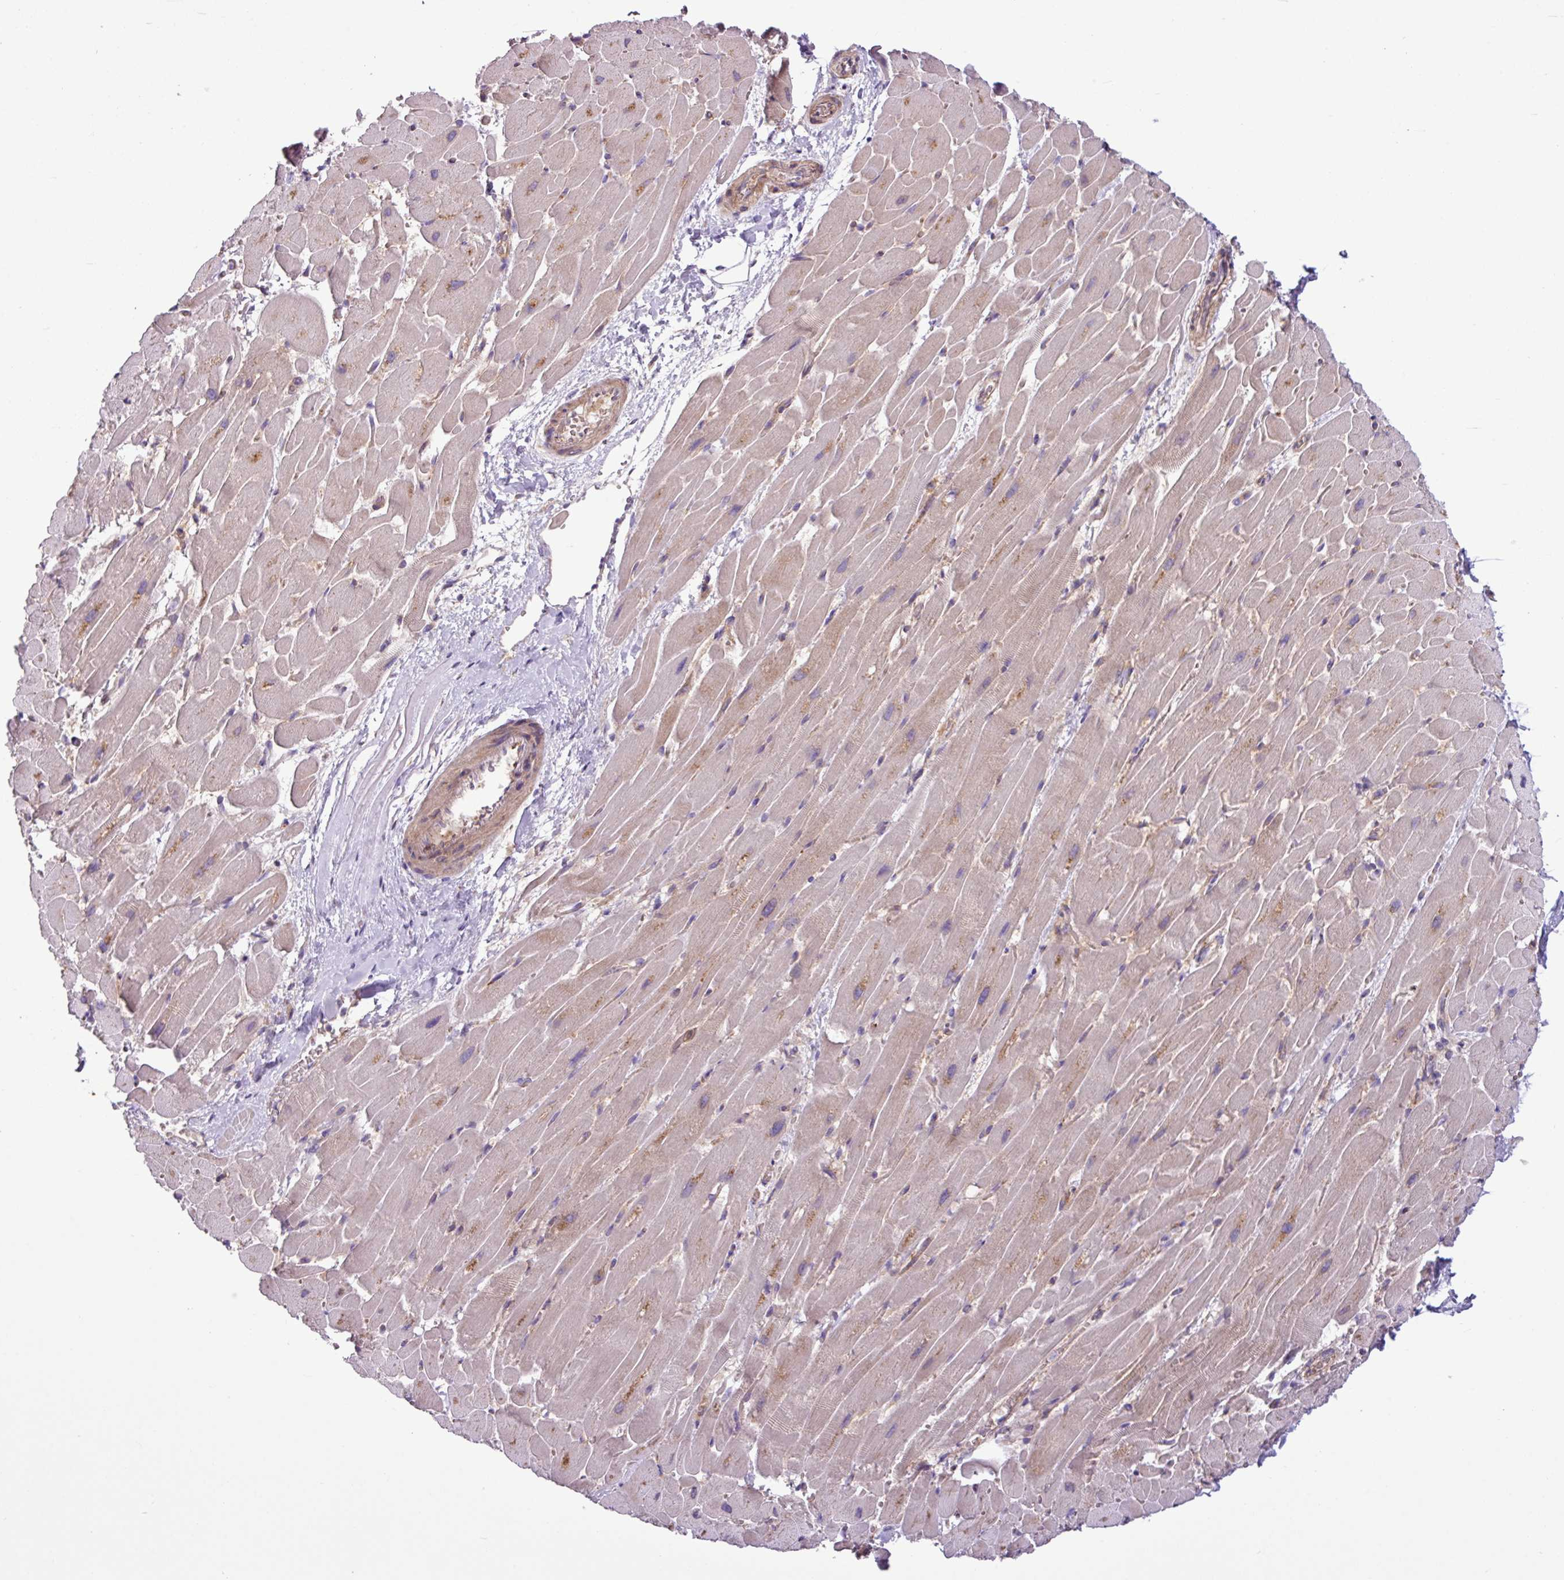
{"staining": {"intensity": "moderate", "quantity": "<25%", "location": "cytoplasmic/membranous"}, "tissue": "heart muscle", "cell_type": "Cardiomyocytes", "image_type": "normal", "snomed": [{"axis": "morphology", "description": "Normal tissue, NOS"}, {"axis": "topography", "description": "Heart"}], "caption": "An immunohistochemistry (IHC) histopathology image of normal tissue is shown. Protein staining in brown shows moderate cytoplasmic/membranous positivity in heart muscle within cardiomyocytes.", "gene": "MROH2A", "patient": {"sex": "male", "age": 37}}